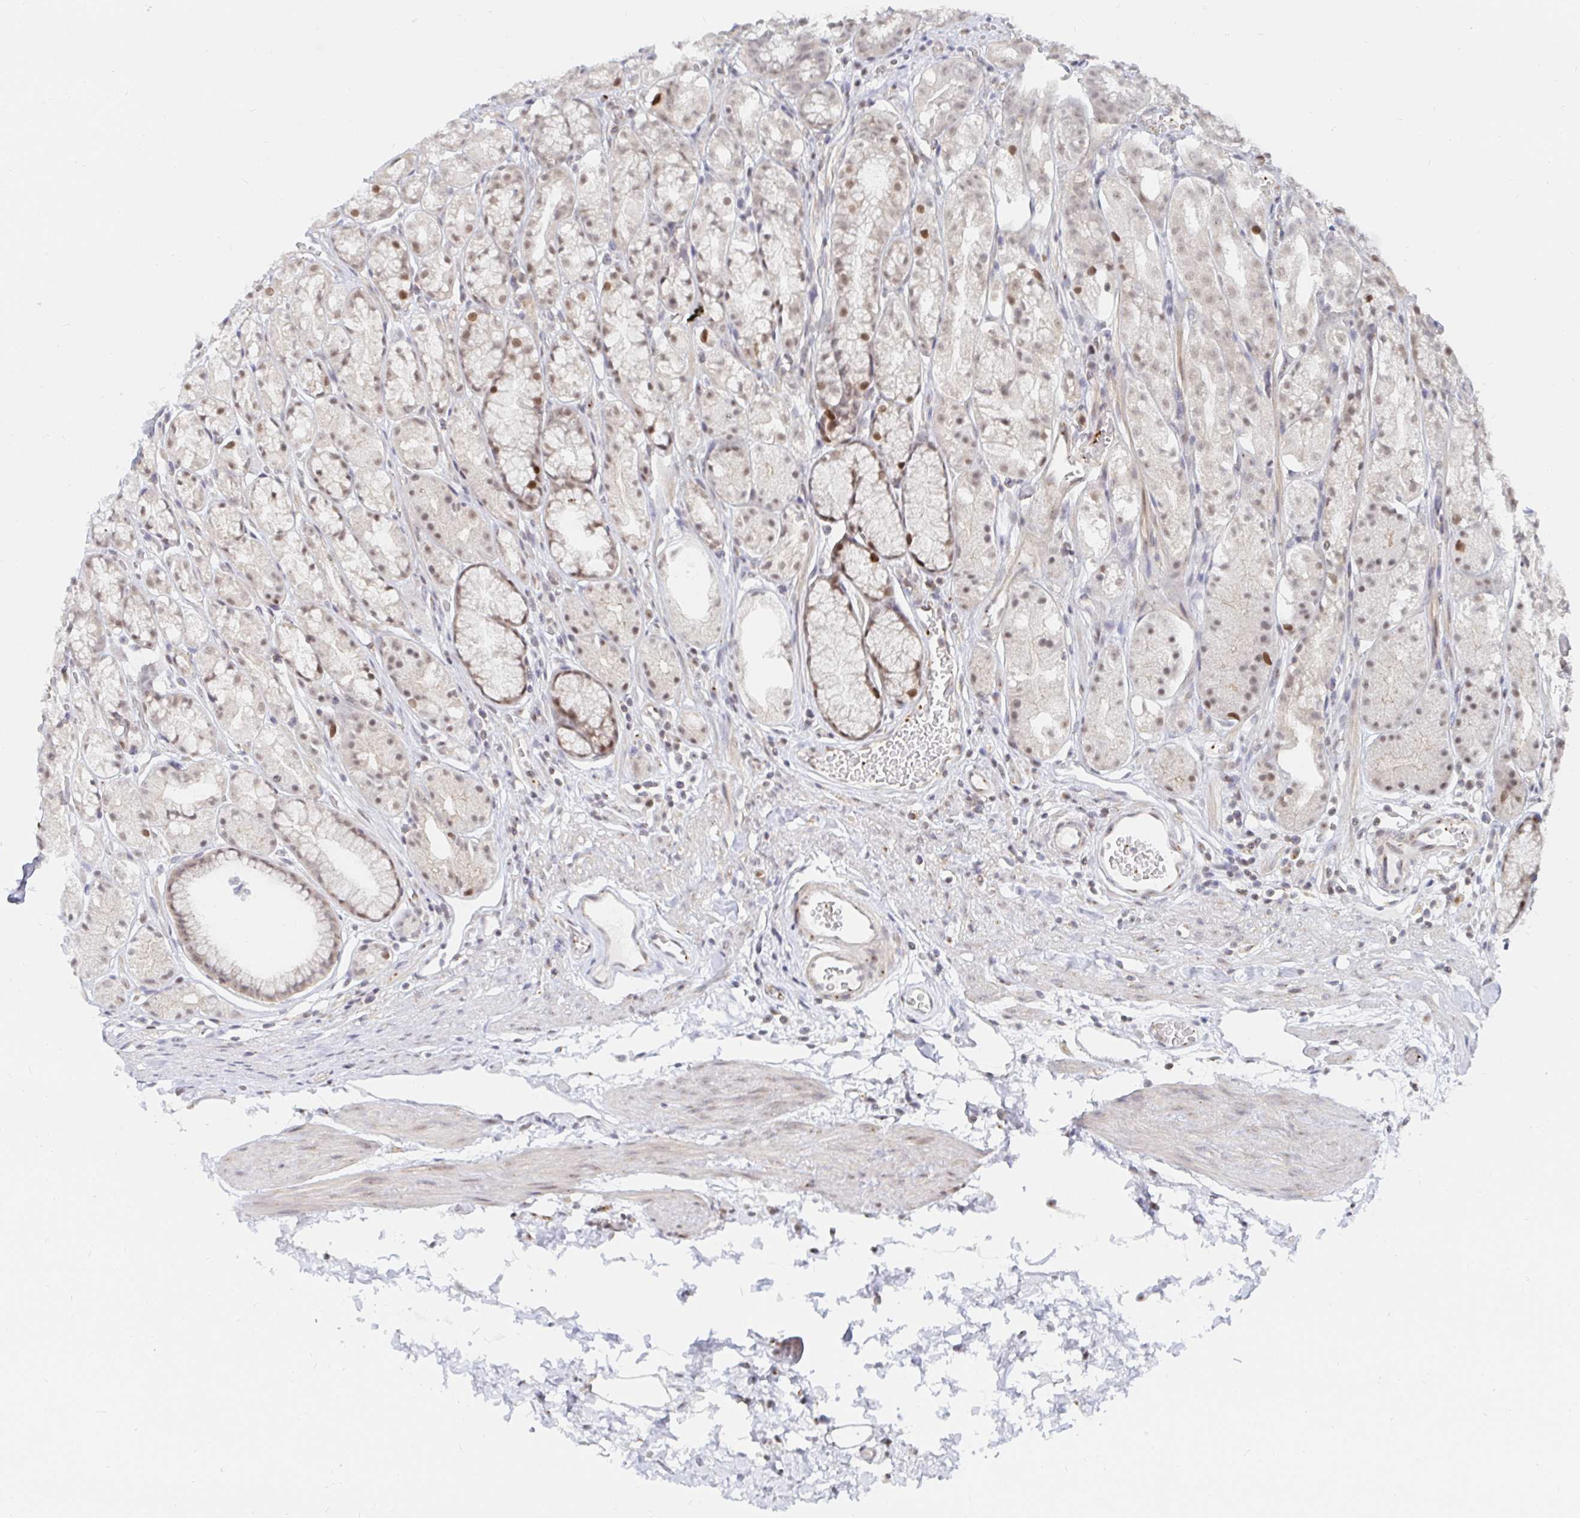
{"staining": {"intensity": "moderate", "quantity": "<25%", "location": "nuclear"}, "tissue": "stomach", "cell_type": "Glandular cells", "image_type": "normal", "snomed": [{"axis": "morphology", "description": "Normal tissue, NOS"}, {"axis": "topography", "description": "Smooth muscle"}, {"axis": "topography", "description": "Stomach"}], "caption": "Immunohistochemistry (IHC) histopathology image of unremarkable human stomach stained for a protein (brown), which displays low levels of moderate nuclear positivity in about <25% of glandular cells.", "gene": "CHD2", "patient": {"sex": "male", "age": 70}}